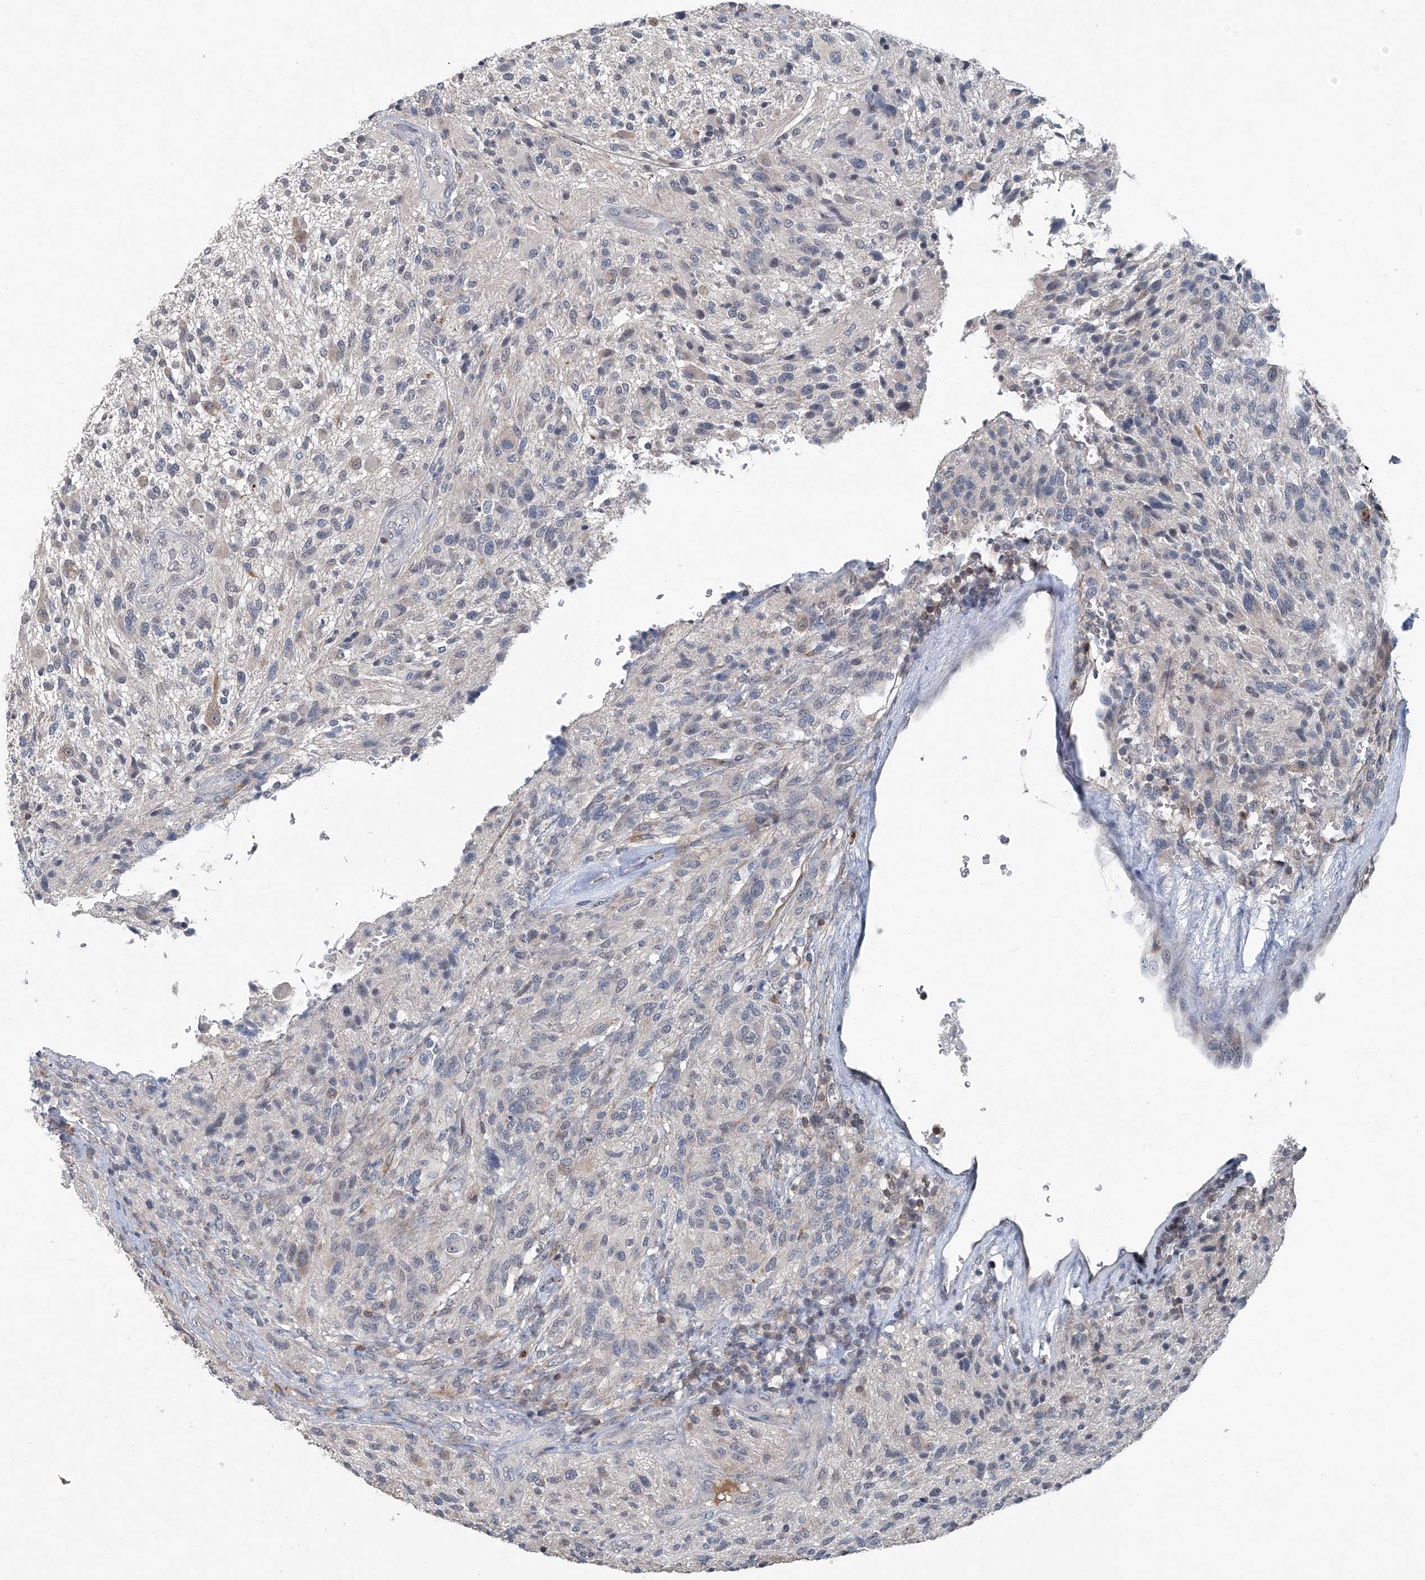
{"staining": {"intensity": "negative", "quantity": "none", "location": "none"}, "tissue": "glioma", "cell_type": "Tumor cells", "image_type": "cancer", "snomed": [{"axis": "morphology", "description": "Glioma, malignant, High grade"}, {"axis": "topography", "description": "Brain"}], "caption": "Immunohistochemistry (IHC) of human glioma shows no positivity in tumor cells. (Immunohistochemistry (IHC), brightfield microscopy, high magnification).", "gene": "AKNAD1", "patient": {"sex": "male", "age": 47}}